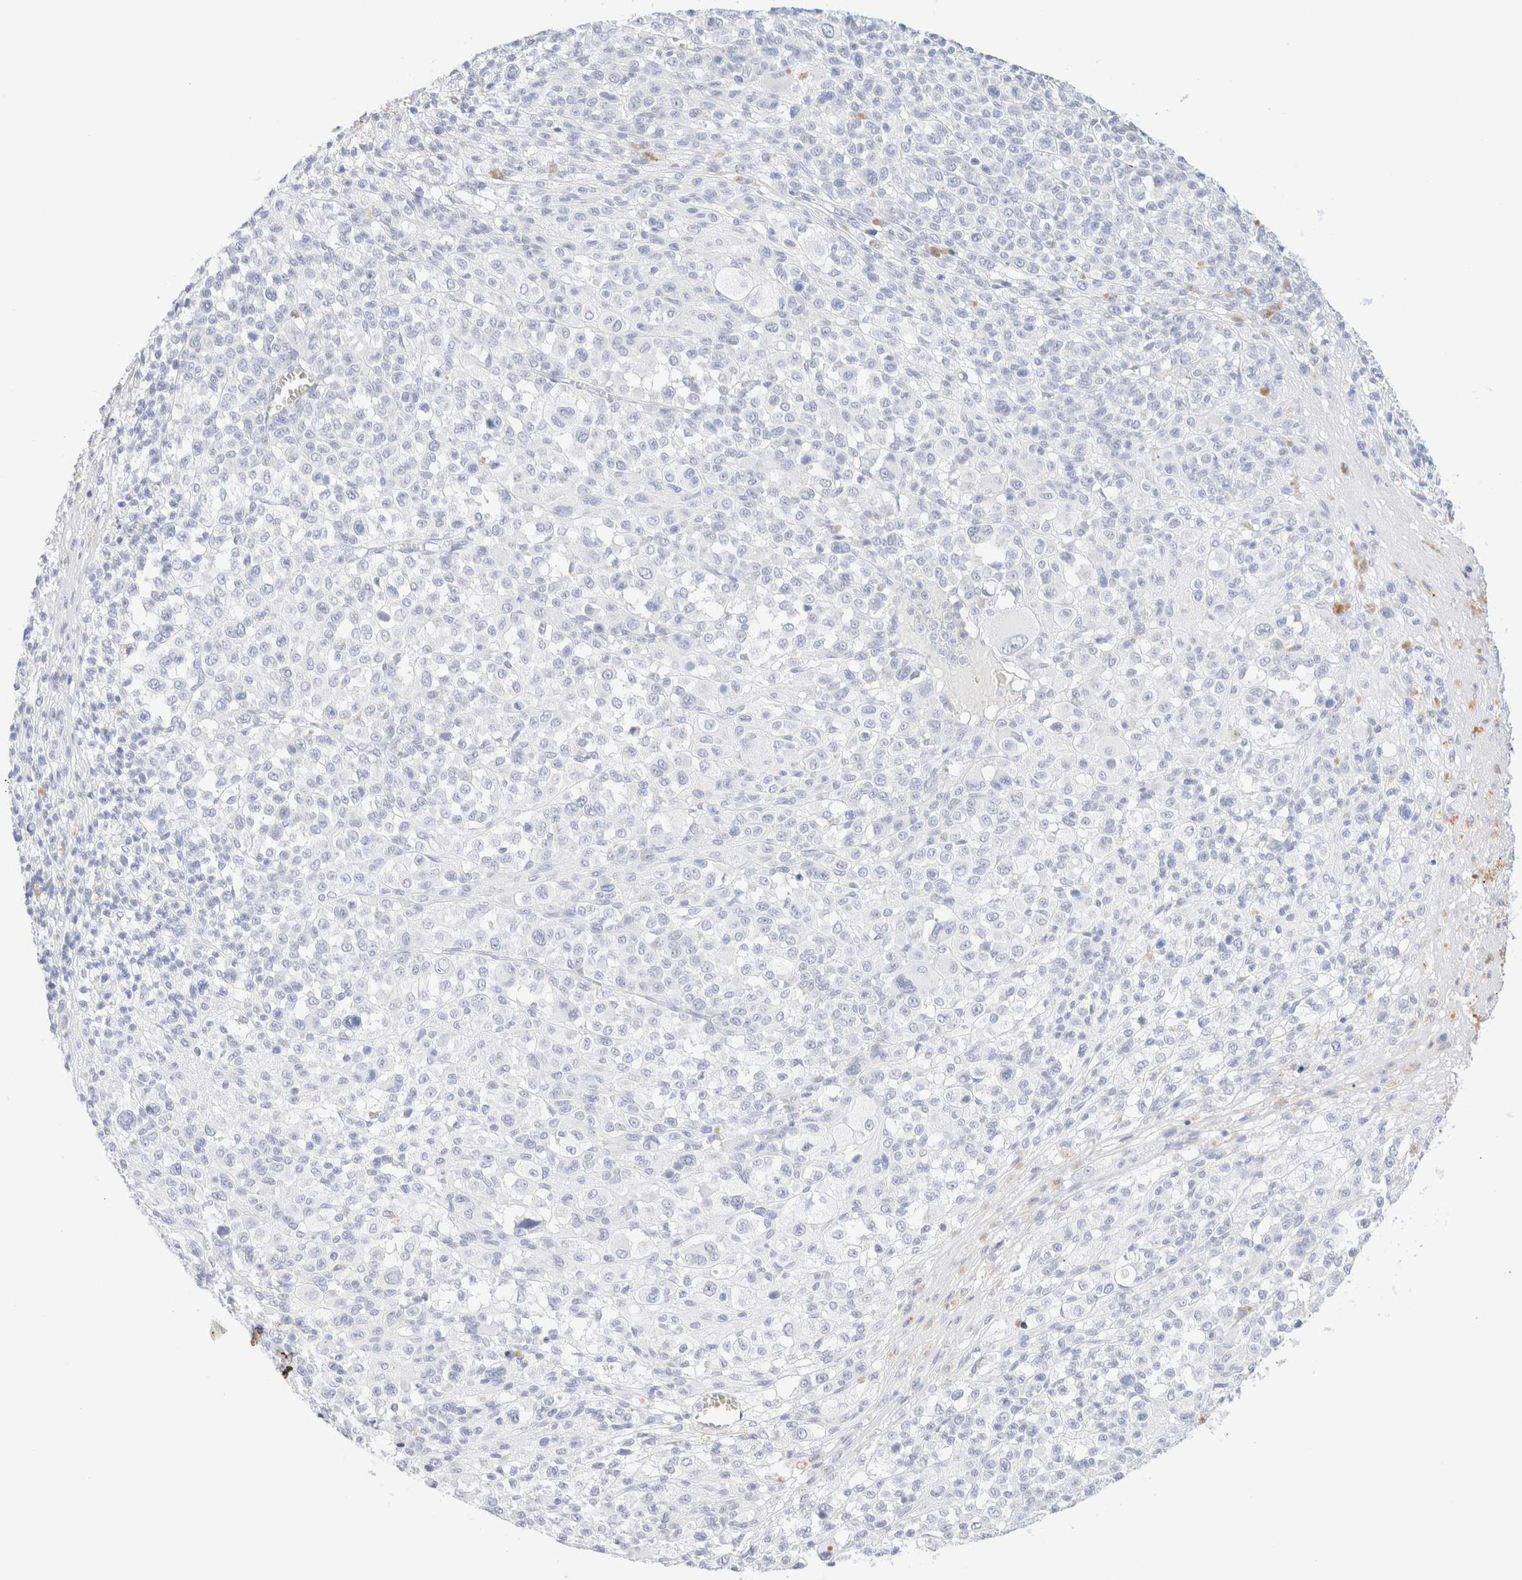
{"staining": {"intensity": "negative", "quantity": "none", "location": "none"}, "tissue": "melanoma", "cell_type": "Tumor cells", "image_type": "cancer", "snomed": [{"axis": "morphology", "description": "Malignant melanoma, Metastatic site"}, {"axis": "topography", "description": "Skin"}], "caption": "Immunohistochemical staining of melanoma displays no significant staining in tumor cells.", "gene": "KRT15", "patient": {"sex": "female", "age": 74}}